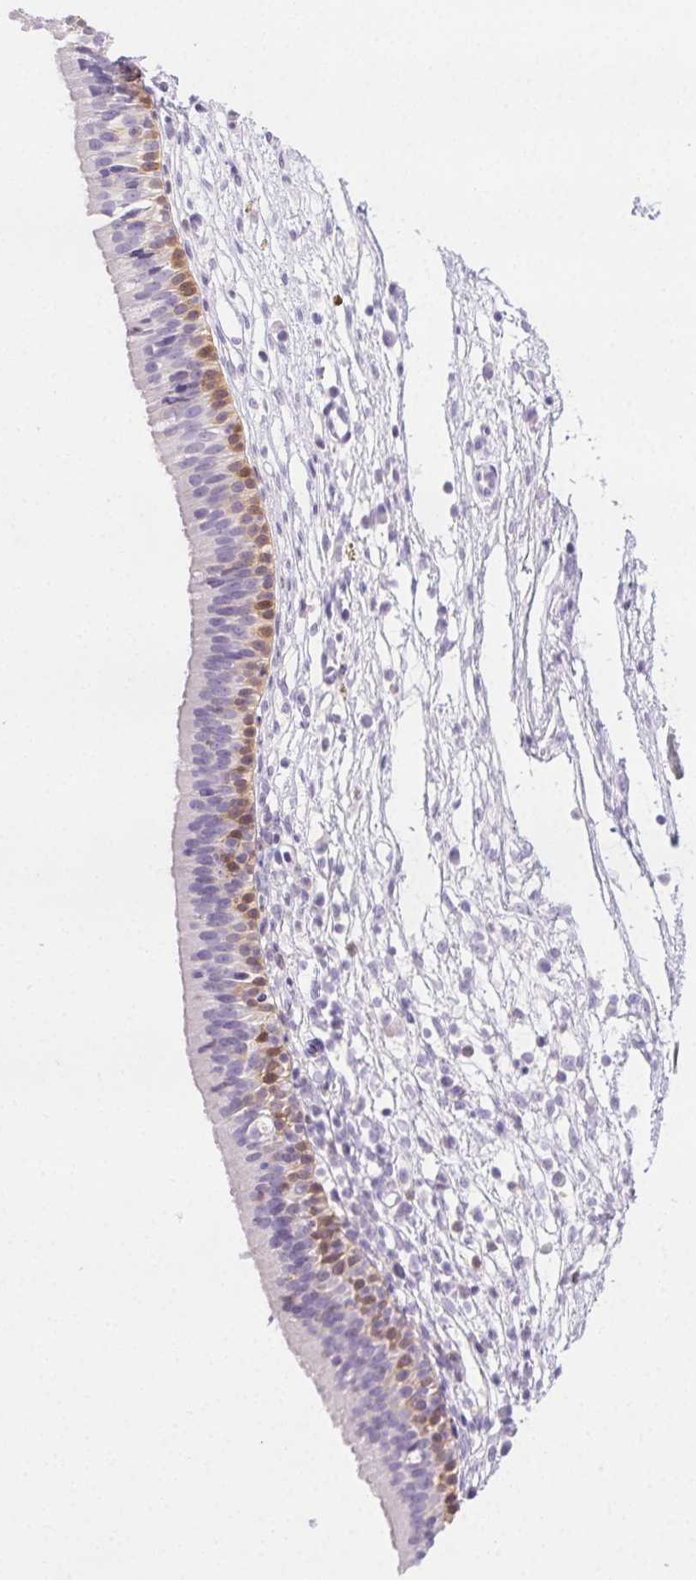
{"staining": {"intensity": "moderate", "quantity": "25%-75%", "location": "cytoplasmic/membranous,nuclear"}, "tissue": "nasopharynx", "cell_type": "Respiratory epithelial cells", "image_type": "normal", "snomed": [{"axis": "morphology", "description": "Normal tissue, NOS"}, {"axis": "topography", "description": "Nasopharynx"}], "caption": "High-magnification brightfield microscopy of normal nasopharynx stained with DAB (brown) and counterstained with hematoxylin (blue). respiratory epithelial cells exhibit moderate cytoplasmic/membranous,nuclear expression is seen in about25%-75% of cells. The protein is shown in brown color, while the nuclei are stained blue.", "gene": "TMEM45A", "patient": {"sex": "male", "age": 24}}